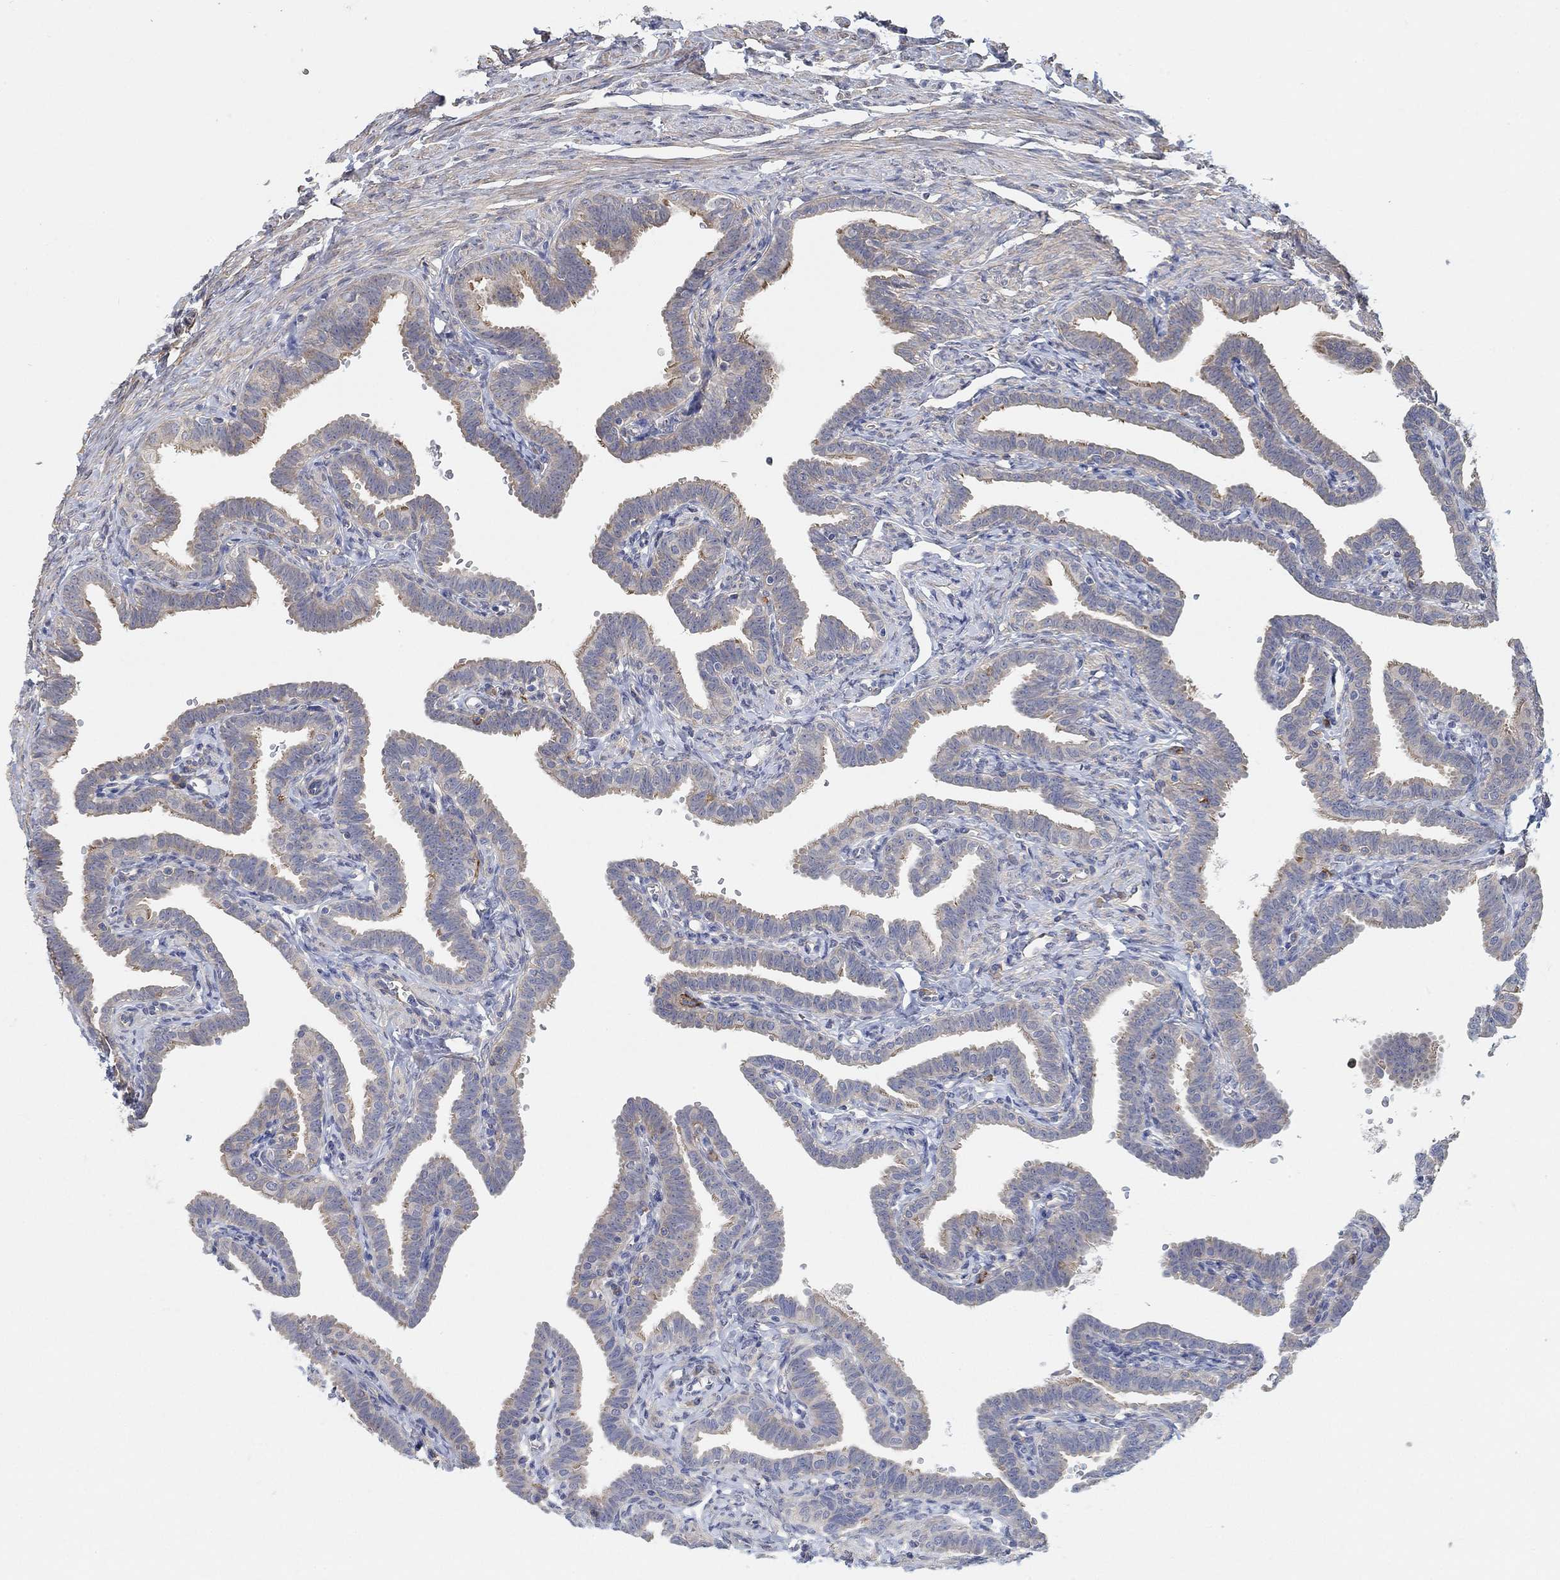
{"staining": {"intensity": "moderate", "quantity": "<25%", "location": "cytoplasmic/membranous"}, "tissue": "fallopian tube", "cell_type": "Glandular cells", "image_type": "normal", "snomed": [{"axis": "morphology", "description": "Normal tissue, NOS"}, {"axis": "topography", "description": "Fallopian tube"}, {"axis": "topography", "description": "Ovary"}], "caption": "Benign fallopian tube demonstrates moderate cytoplasmic/membranous positivity in approximately <25% of glandular cells, visualized by immunohistochemistry. The protein of interest is shown in brown color, while the nuclei are stained blue.", "gene": "SYT16", "patient": {"sex": "female", "age": 57}}